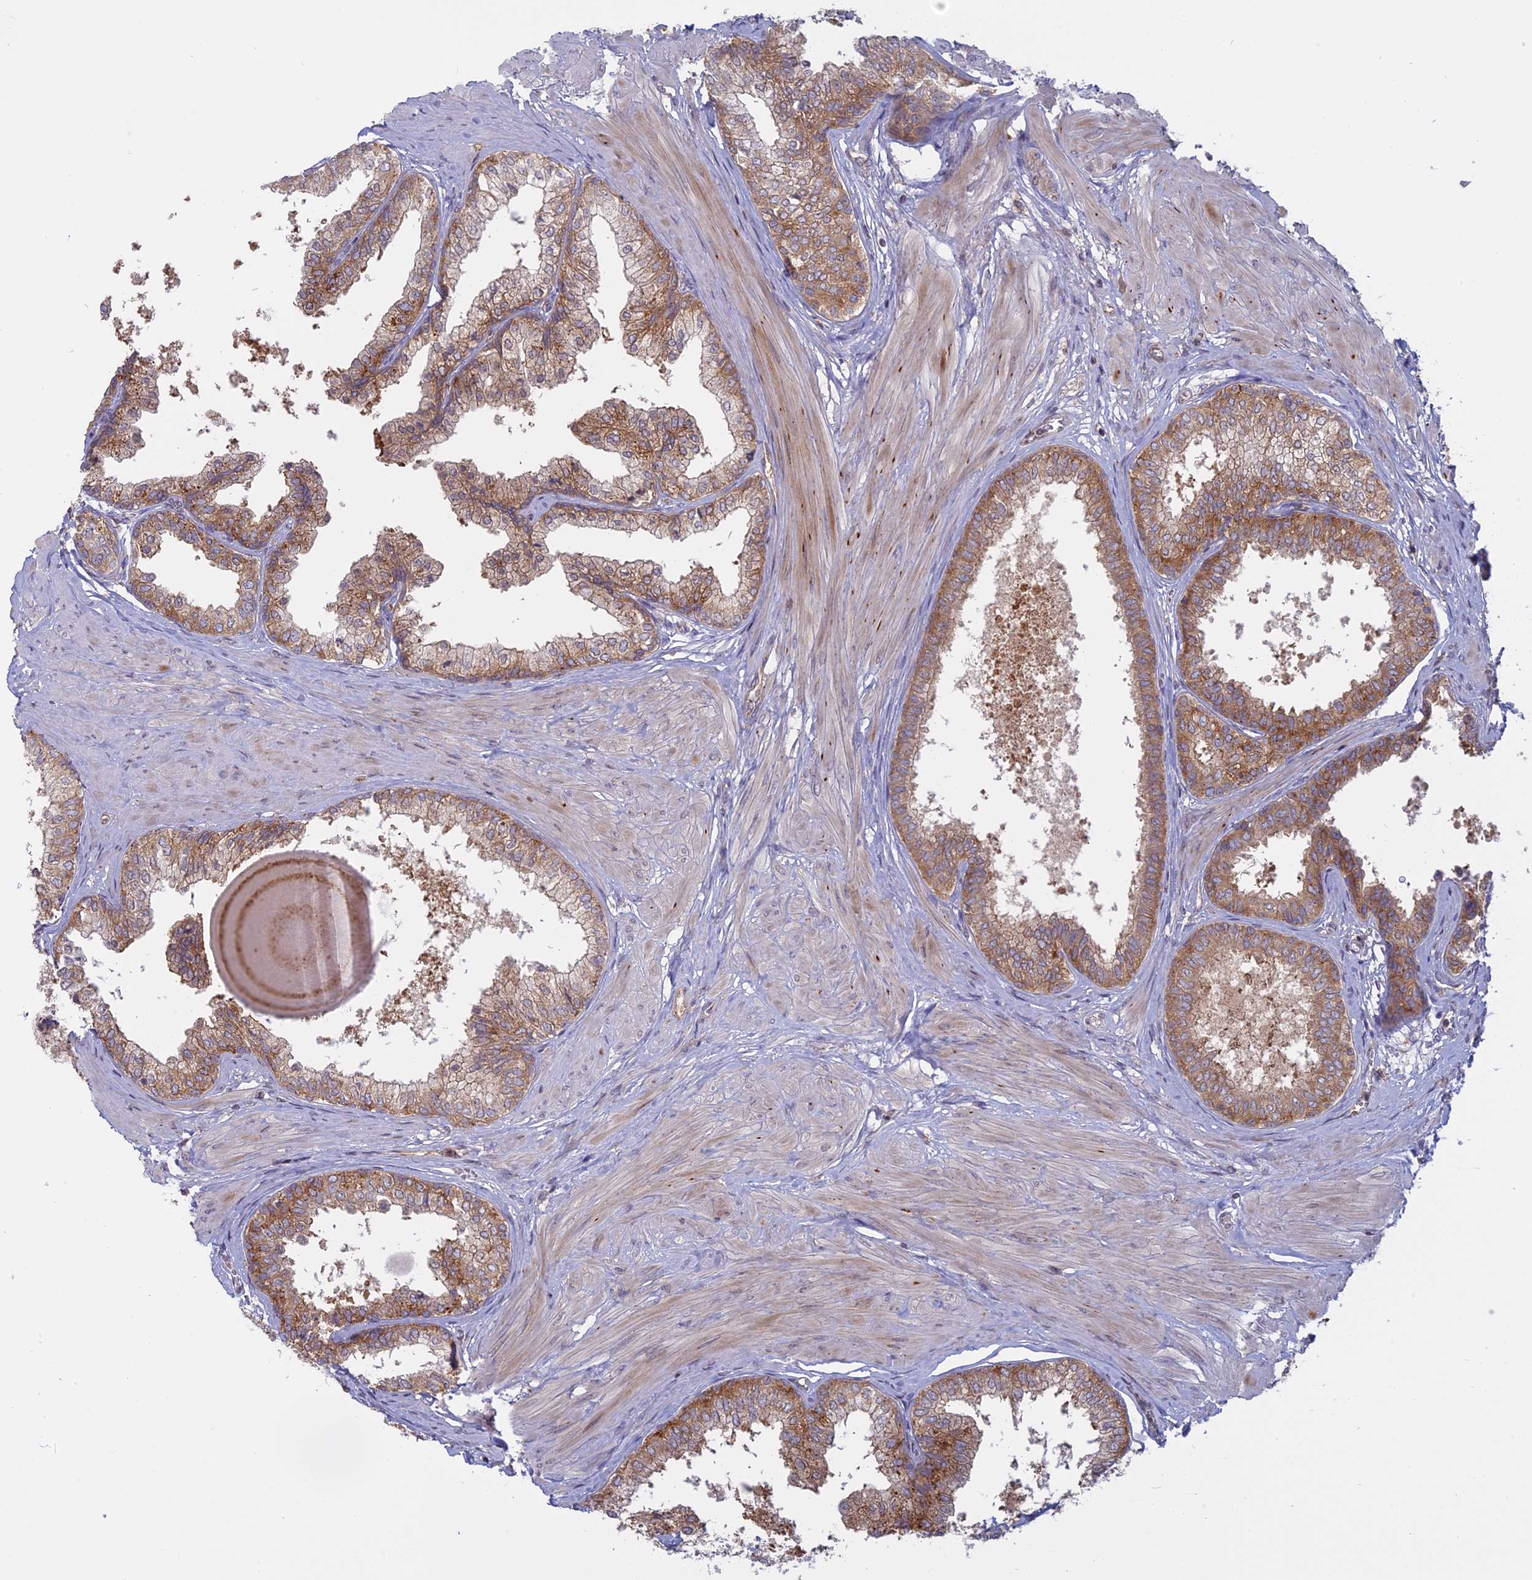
{"staining": {"intensity": "moderate", "quantity": ">75%", "location": "cytoplasmic/membranous"}, "tissue": "prostate", "cell_type": "Glandular cells", "image_type": "normal", "snomed": [{"axis": "morphology", "description": "Normal tissue, NOS"}, {"axis": "topography", "description": "Prostate"}], "caption": "Glandular cells exhibit medium levels of moderate cytoplasmic/membranous expression in approximately >75% of cells in unremarkable human prostate.", "gene": "TMEM208", "patient": {"sex": "male", "age": 48}}